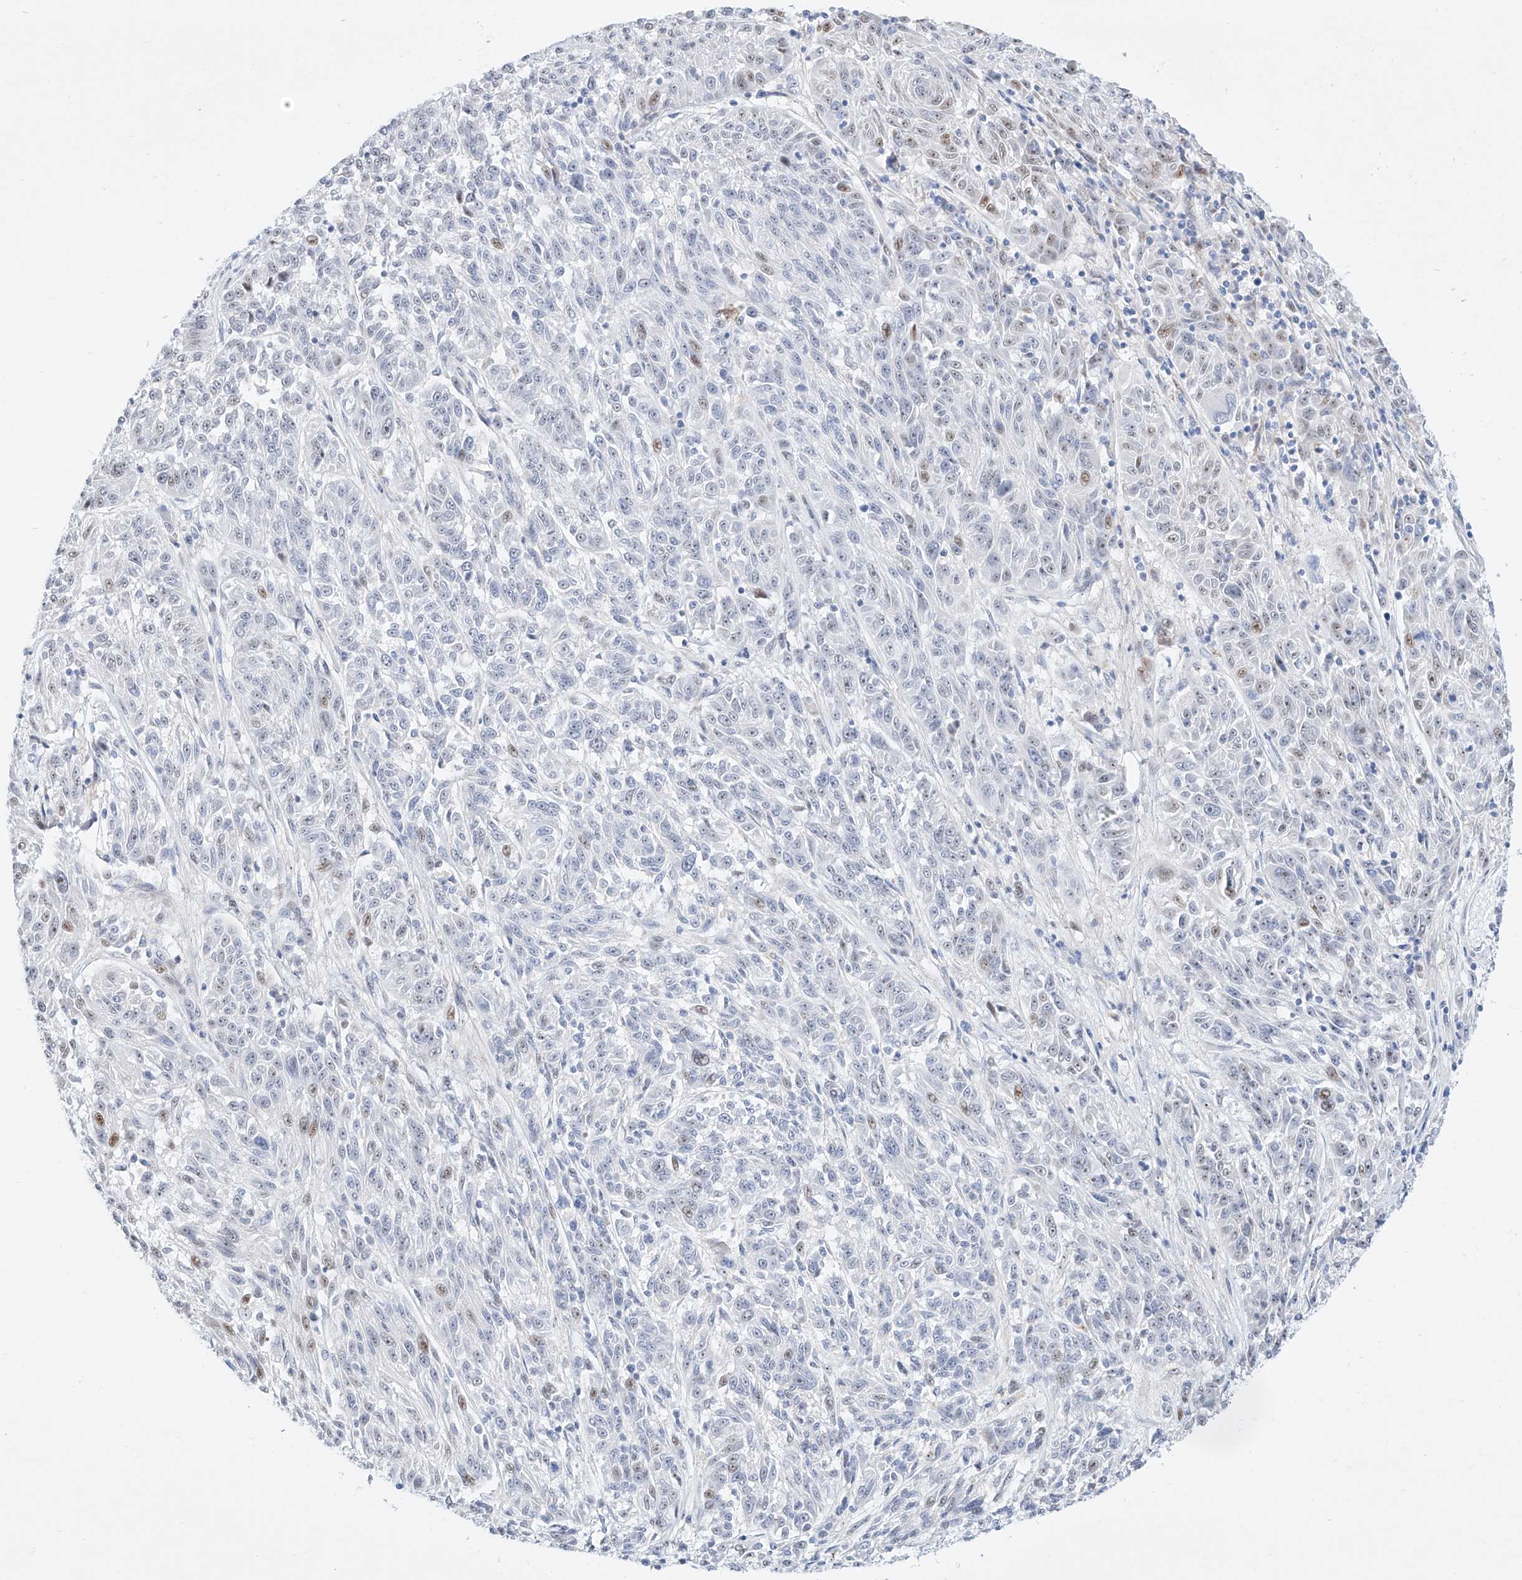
{"staining": {"intensity": "moderate", "quantity": "<25%", "location": "nuclear"}, "tissue": "melanoma", "cell_type": "Tumor cells", "image_type": "cancer", "snomed": [{"axis": "morphology", "description": "Malignant melanoma, NOS"}, {"axis": "topography", "description": "Skin"}], "caption": "A low amount of moderate nuclear staining is seen in about <25% of tumor cells in malignant melanoma tissue.", "gene": "SNU13", "patient": {"sex": "male", "age": 53}}